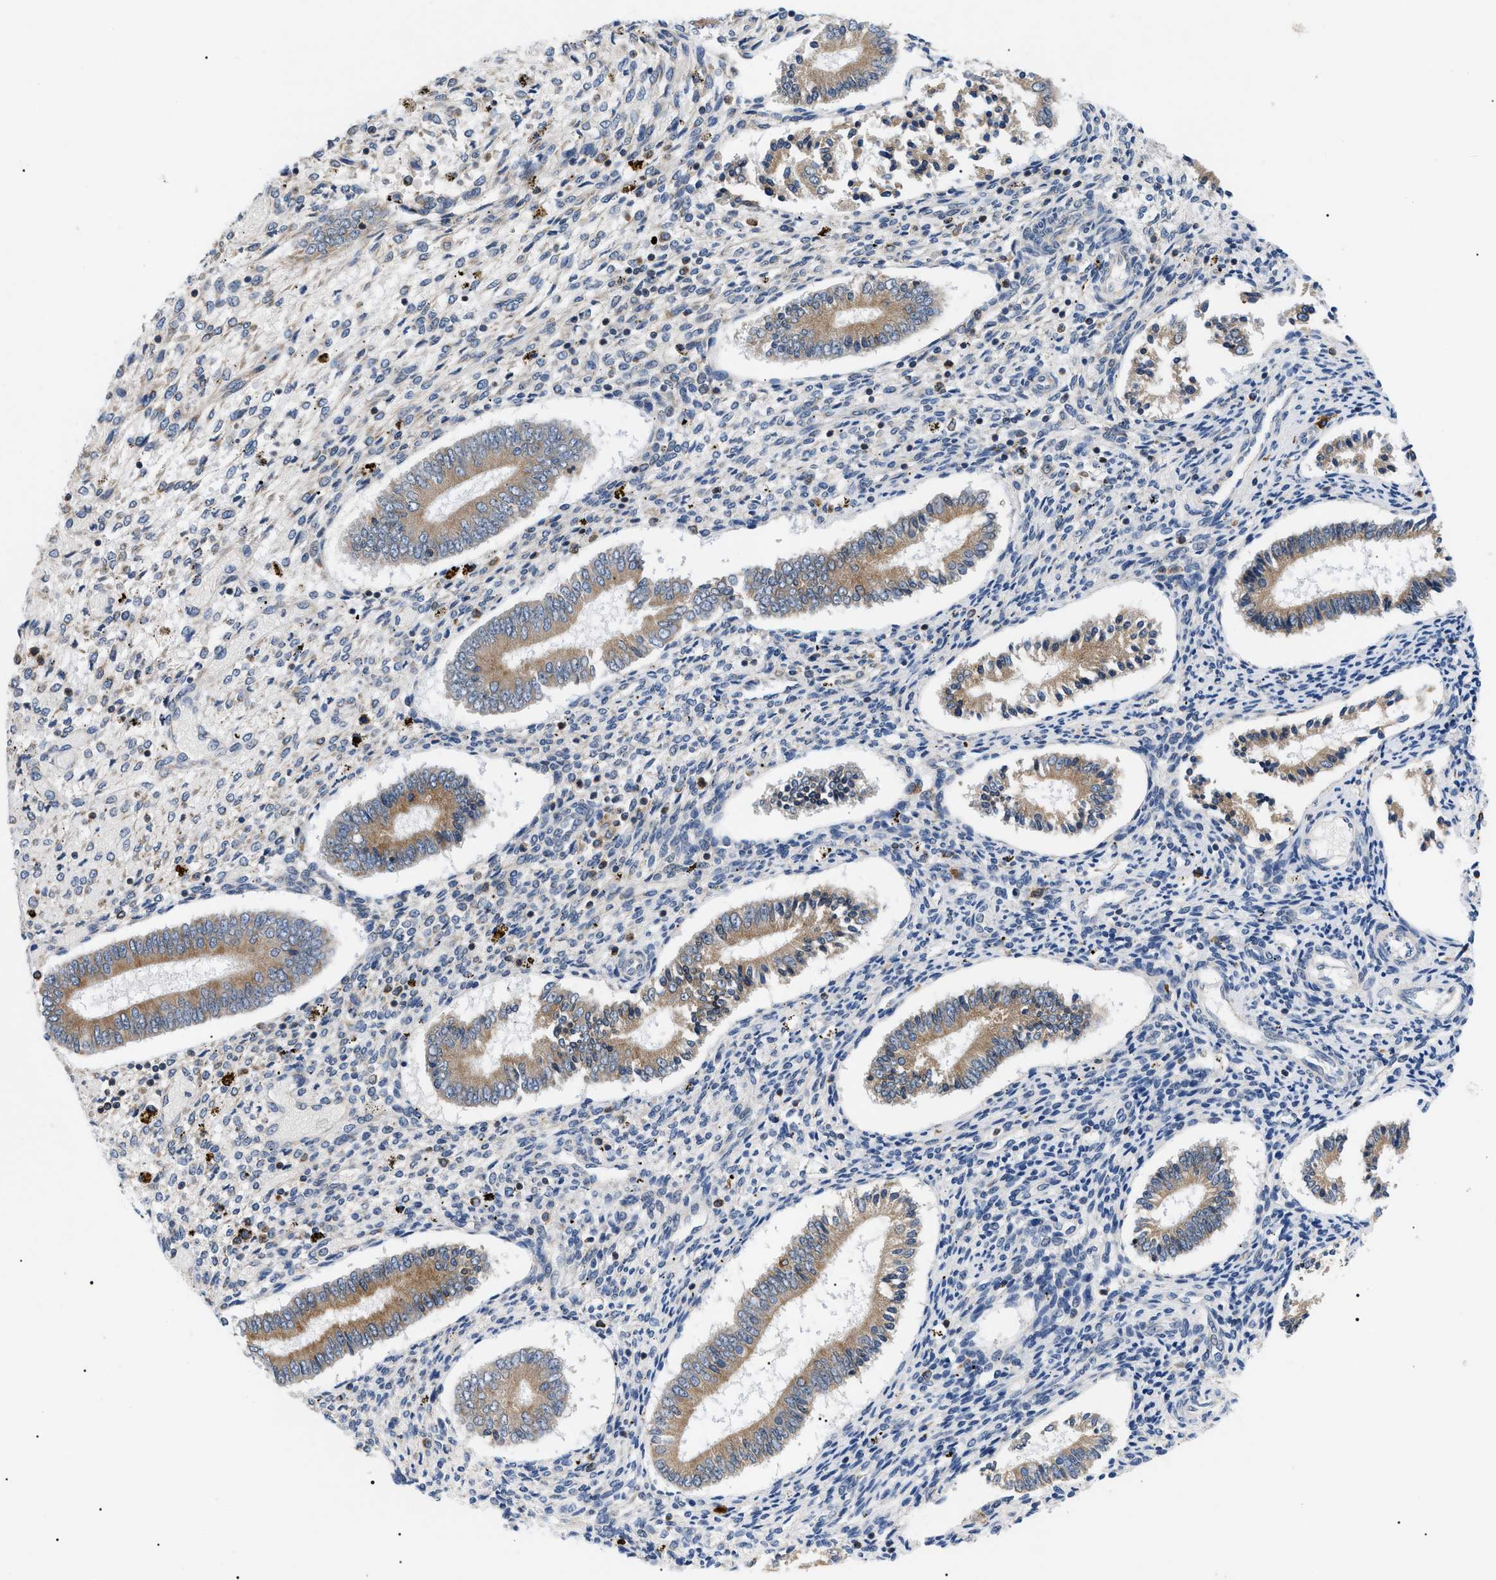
{"staining": {"intensity": "negative", "quantity": "none", "location": "none"}, "tissue": "endometrium", "cell_type": "Cells in endometrial stroma", "image_type": "normal", "snomed": [{"axis": "morphology", "description": "Normal tissue, NOS"}, {"axis": "topography", "description": "Endometrium"}], "caption": "IHC micrograph of benign endometrium stained for a protein (brown), which shows no positivity in cells in endometrial stroma. (DAB immunohistochemistry visualized using brightfield microscopy, high magnification).", "gene": "DERL1", "patient": {"sex": "female", "age": 42}}